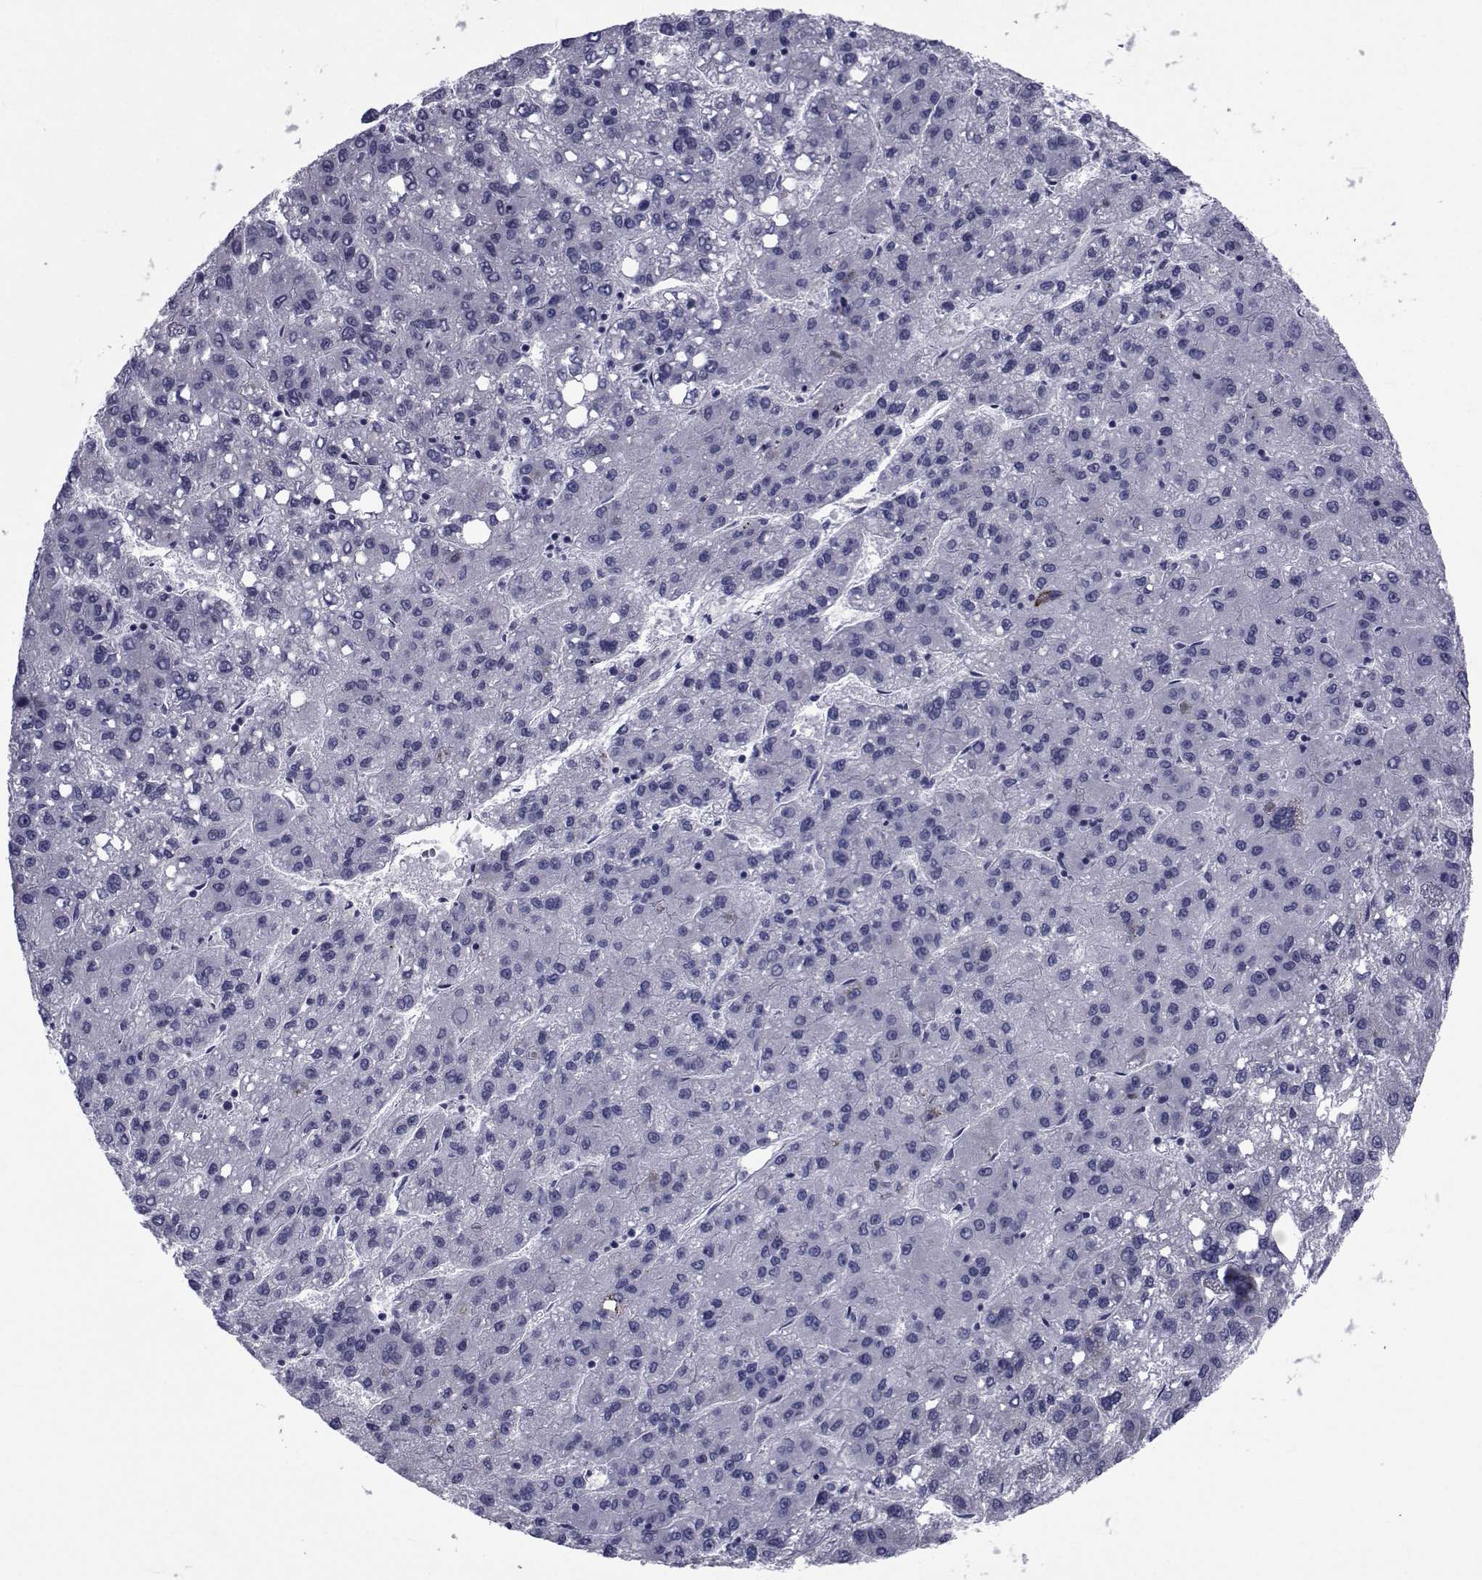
{"staining": {"intensity": "negative", "quantity": "none", "location": "none"}, "tissue": "liver cancer", "cell_type": "Tumor cells", "image_type": "cancer", "snomed": [{"axis": "morphology", "description": "Carcinoma, Hepatocellular, NOS"}, {"axis": "topography", "description": "Liver"}], "caption": "Immunohistochemistry (IHC) image of neoplastic tissue: human liver cancer (hepatocellular carcinoma) stained with DAB exhibits no significant protein positivity in tumor cells.", "gene": "GKAP1", "patient": {"sex": "female", "age": 82}}